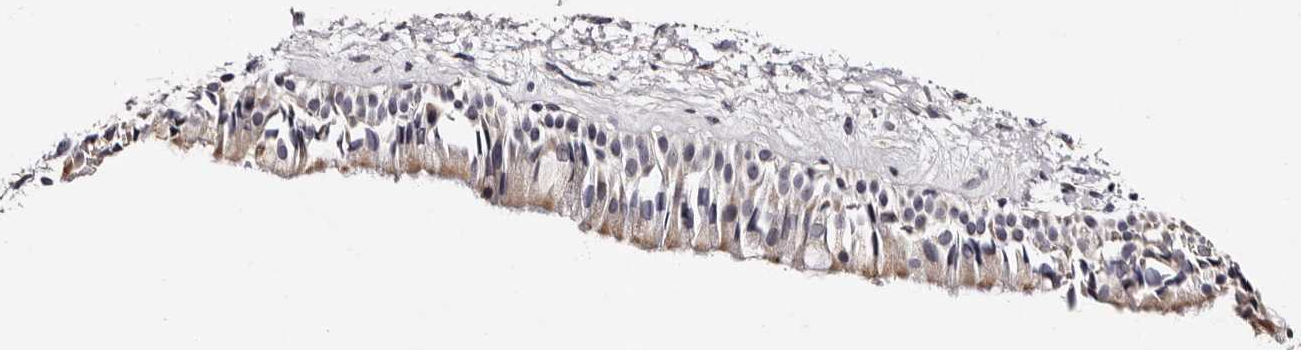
{"staining": {"intensity": "moderate", "quantity": "25%-75%", "location": "cytoplasmic/membranous"}, "tissue": "nasopharynx", "cell_type": "Respiratory epithelial cells", "image_type": "normal", "snomed": [{"axis": "morphology", "description": "Normal tissue, NOS"}, {"axis": "topography", "description": "Nasopharynx"}], "caption": "Protein analysis of unremarkable nasopharynx shows moderate cytoplasmic/membranous expression in about 25%-75% of respiratory epithelial cells. The protein is shown in brown color, while the nuclei are stained blue.", "gene": "TAF4B", "patient": {"sex": "male", "age": 22}}